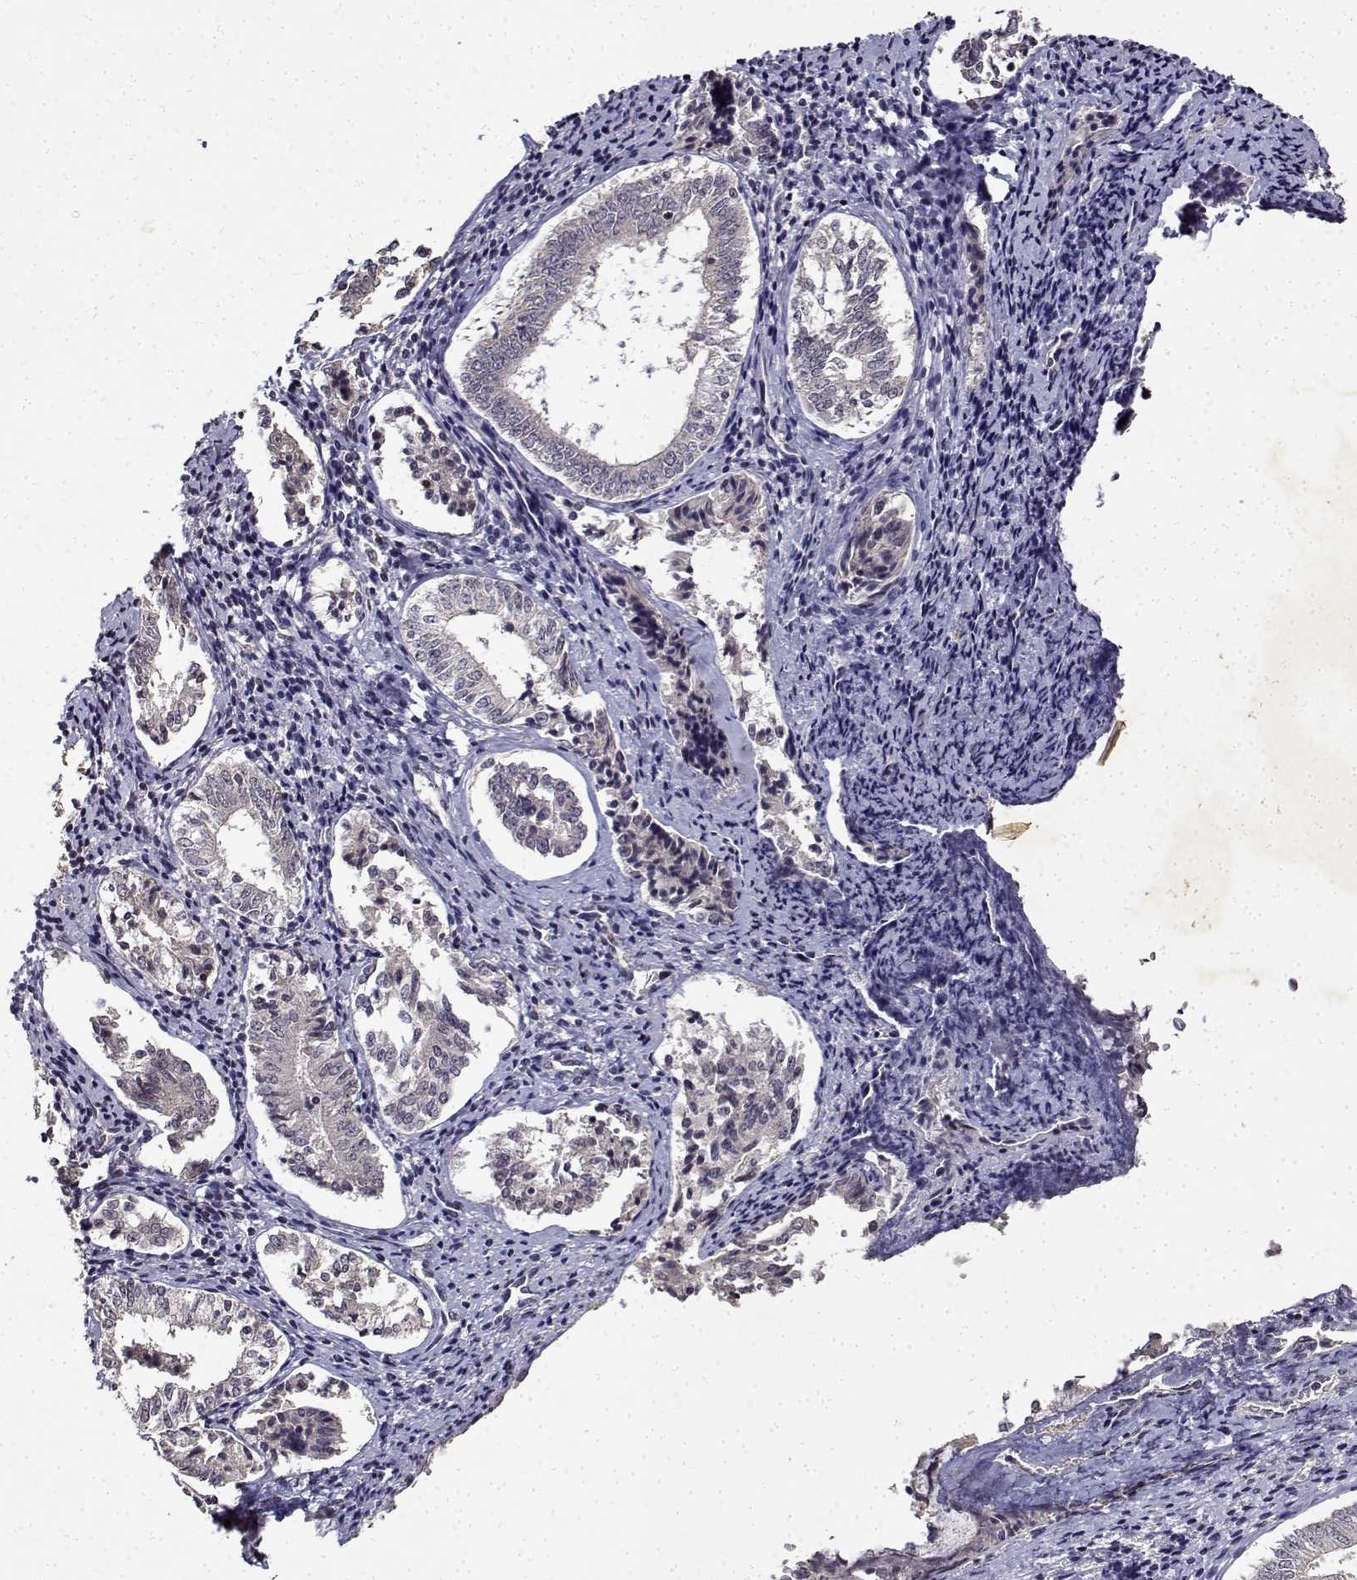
{"staining": {"intensity": "negative", "quantity": "none", "location": "none"}, "tissue": "cervical cancer", "cell_type": "Tumor cells", "image_type": "cancer", "snomed": [{"axis": "morphology", "description": "Squamous cell carcinoma, NOS"}, {"axis": "topography", "description": "Cervix"}], "caption": "Tumor cells are negative for brown protein staining in squamous cell carcinoma (cervical).", "gene": "BDNF", "patient": {"sex": "female", "age": 59}}